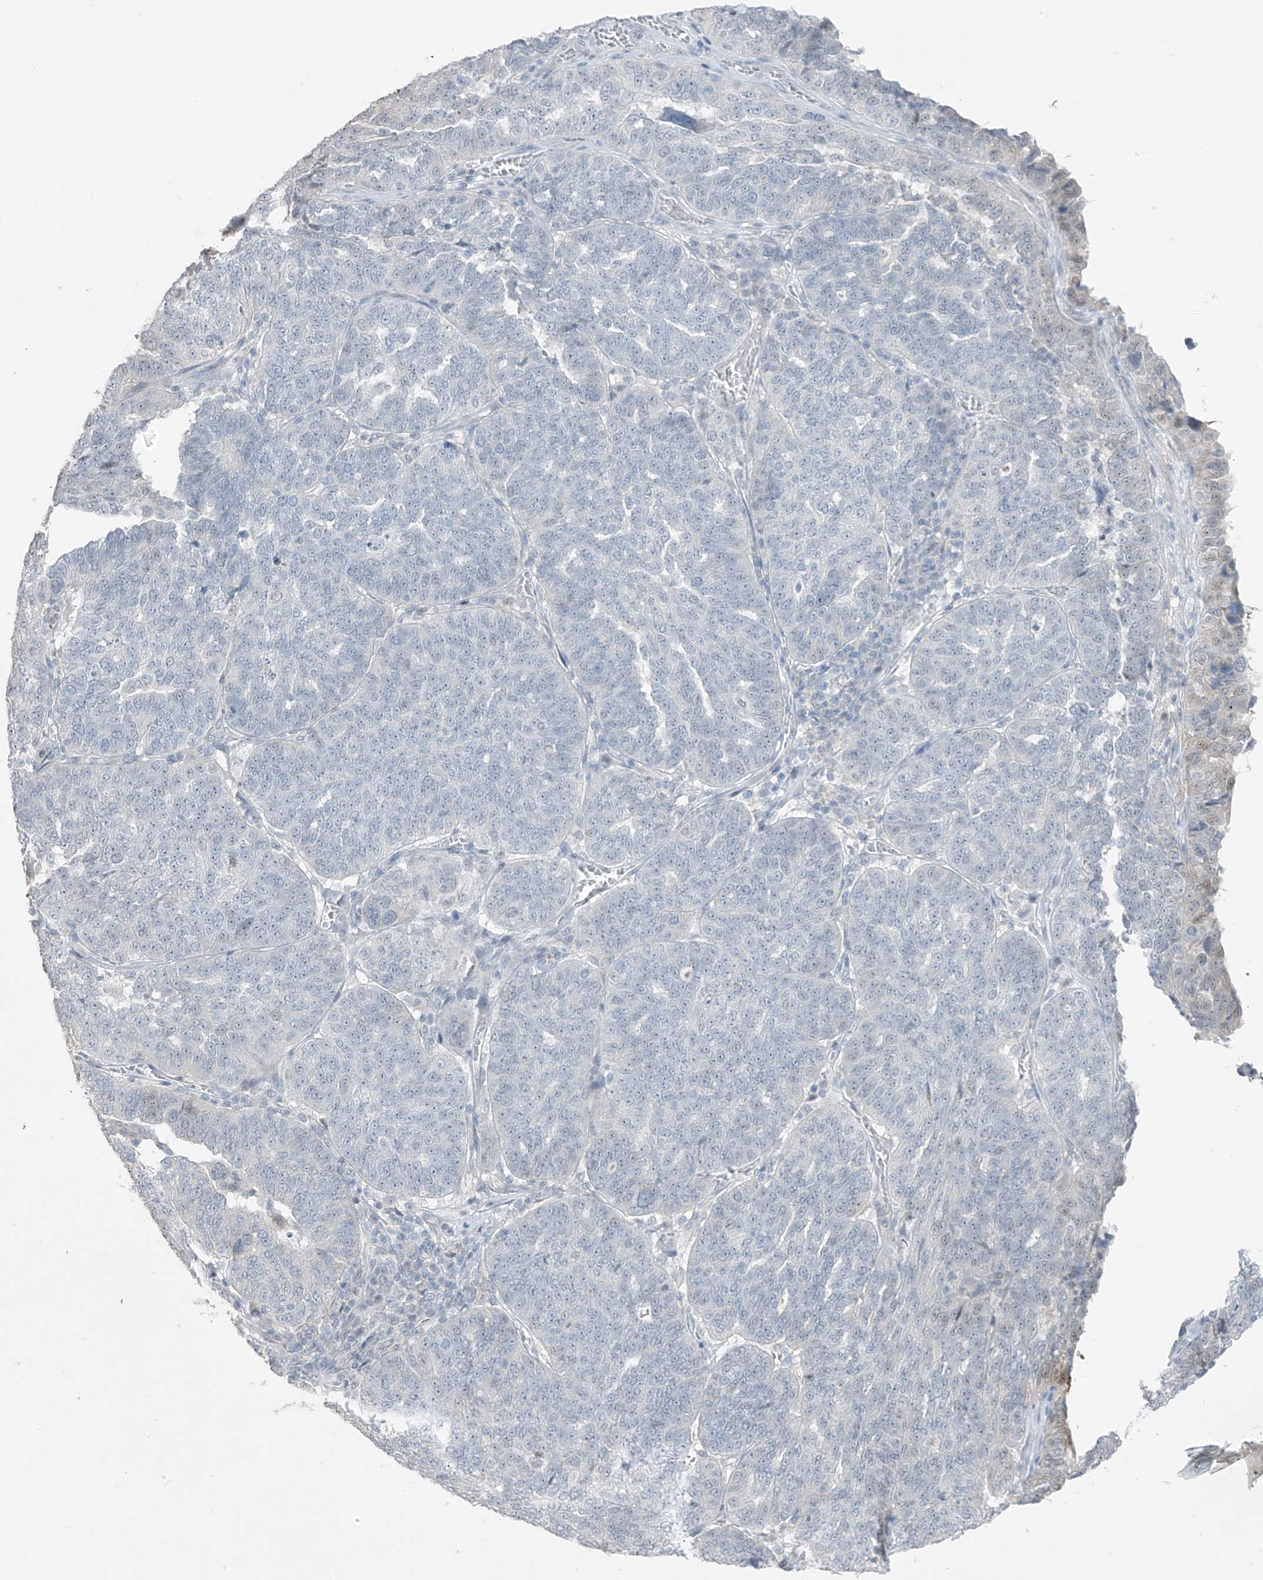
{"staining": {"intensity": "negative", "quantity": "none", "location": "none"}, "tissue": "ovarian cancer", "cell_type": "Tumor cells", "image_type": "cancer", "snomed": [{"axis": "morphology", "description": "Cystadenocarcinoma, serous, NOS"}, {"axis": "topography", "description": "Ovary"}], "caption": "Ovarian cancer was stained to show a protein in brown. There is no significant positivity in tumor cells.", "gene": "ASPRV1", "patient": {"sex": "female", "age": 59}}